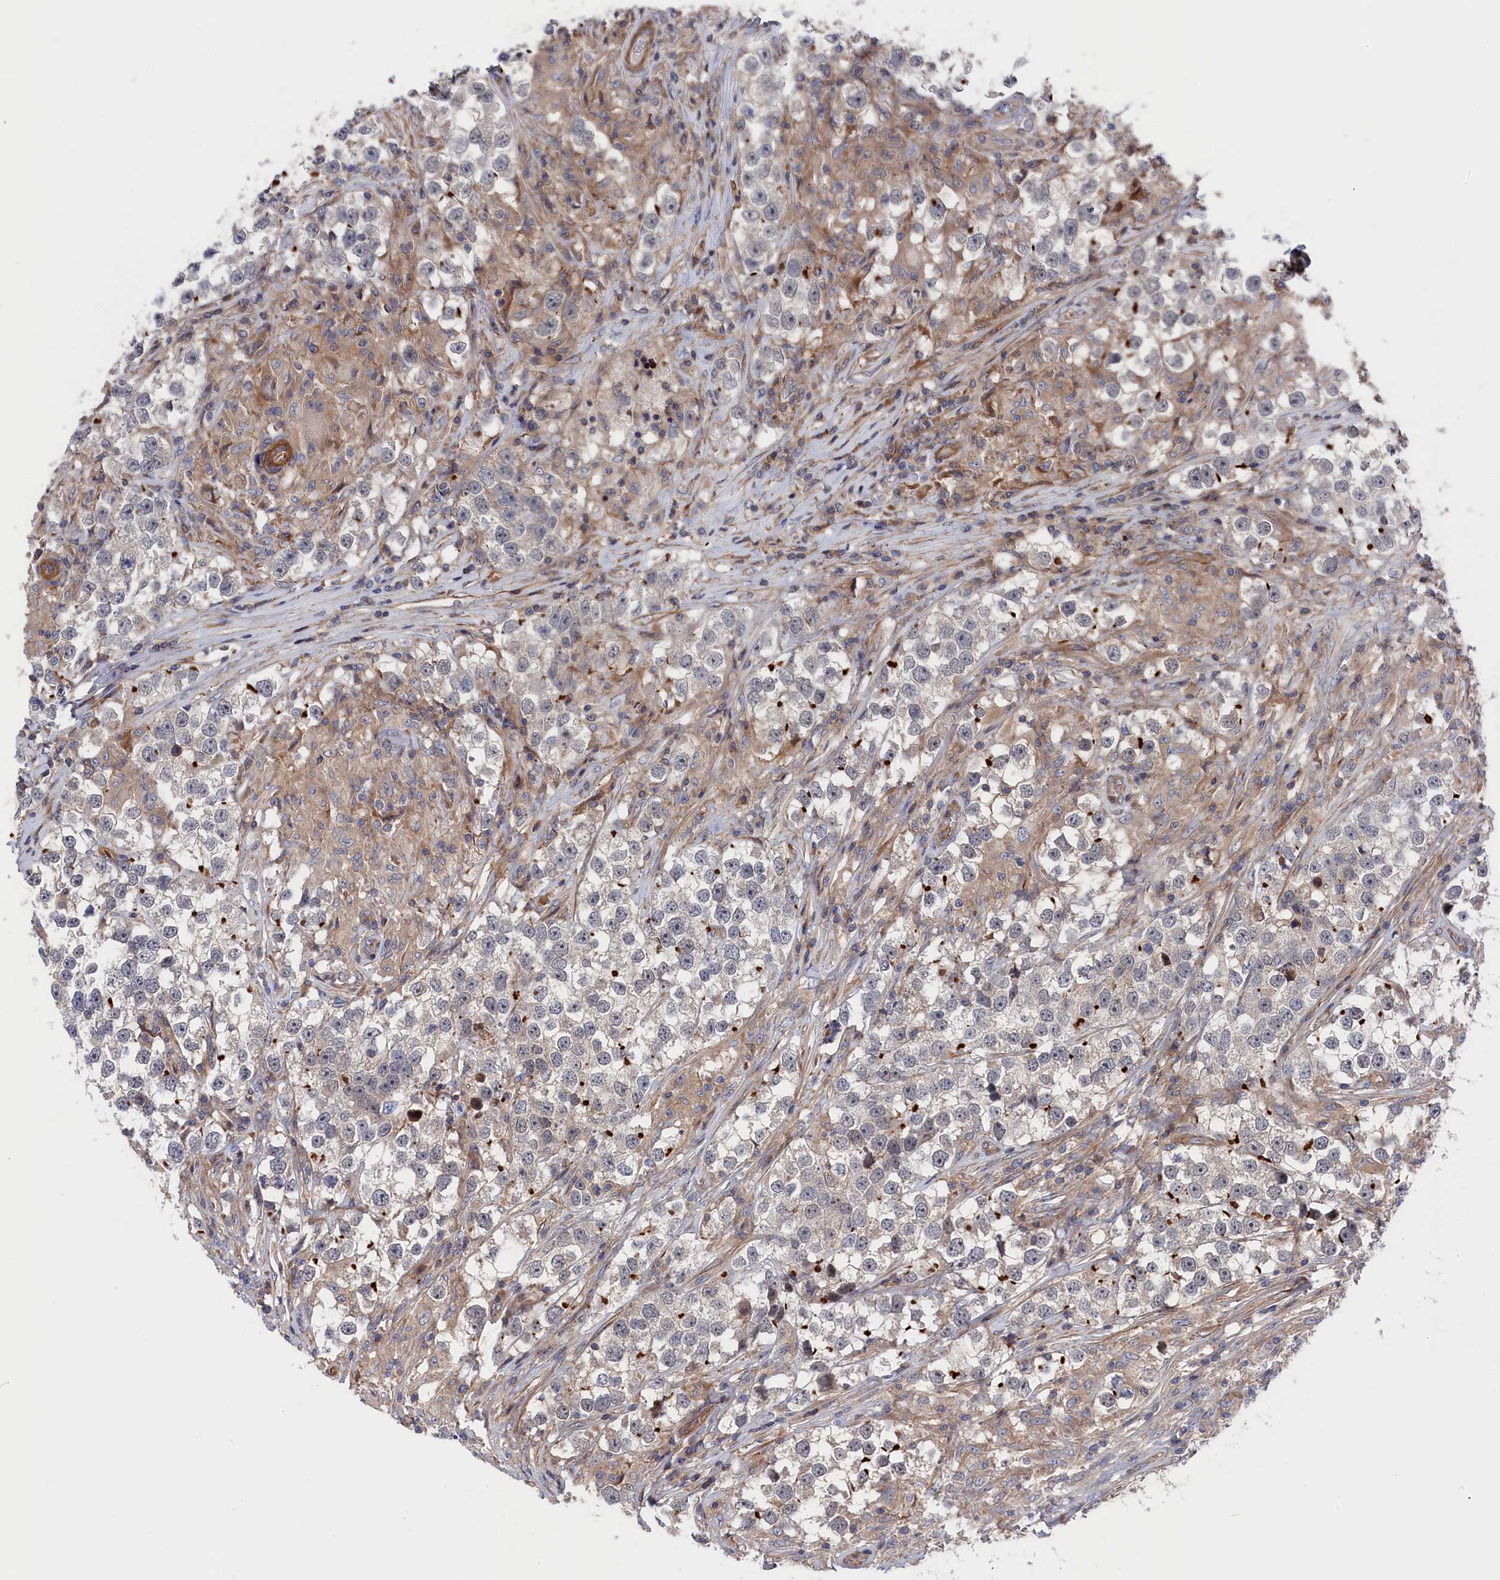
{"staining": {"intensity": "strong", "quantity": "<25%", "location": "cytoplasmic/membranous"}, "tissue": "testis cancer", "cell_type": "Tumor cells", "image_type": "cancer", "snomed": [{"axis": "morphology", "description": "Seminoma, NOS"}, {"axis": "topography", "description": "Testis"}], "caption": "Tumor cells reveal medium levels of strong cytoplasmic/membranous staining in about <25% of cells in human testis seminoma. (DAB (3,3'-diaminobenzidine) = brown stain, brightfield microscopy at high magnification).", "gene": "LDHD", "patient": {"sex": "male", "age": 46}}